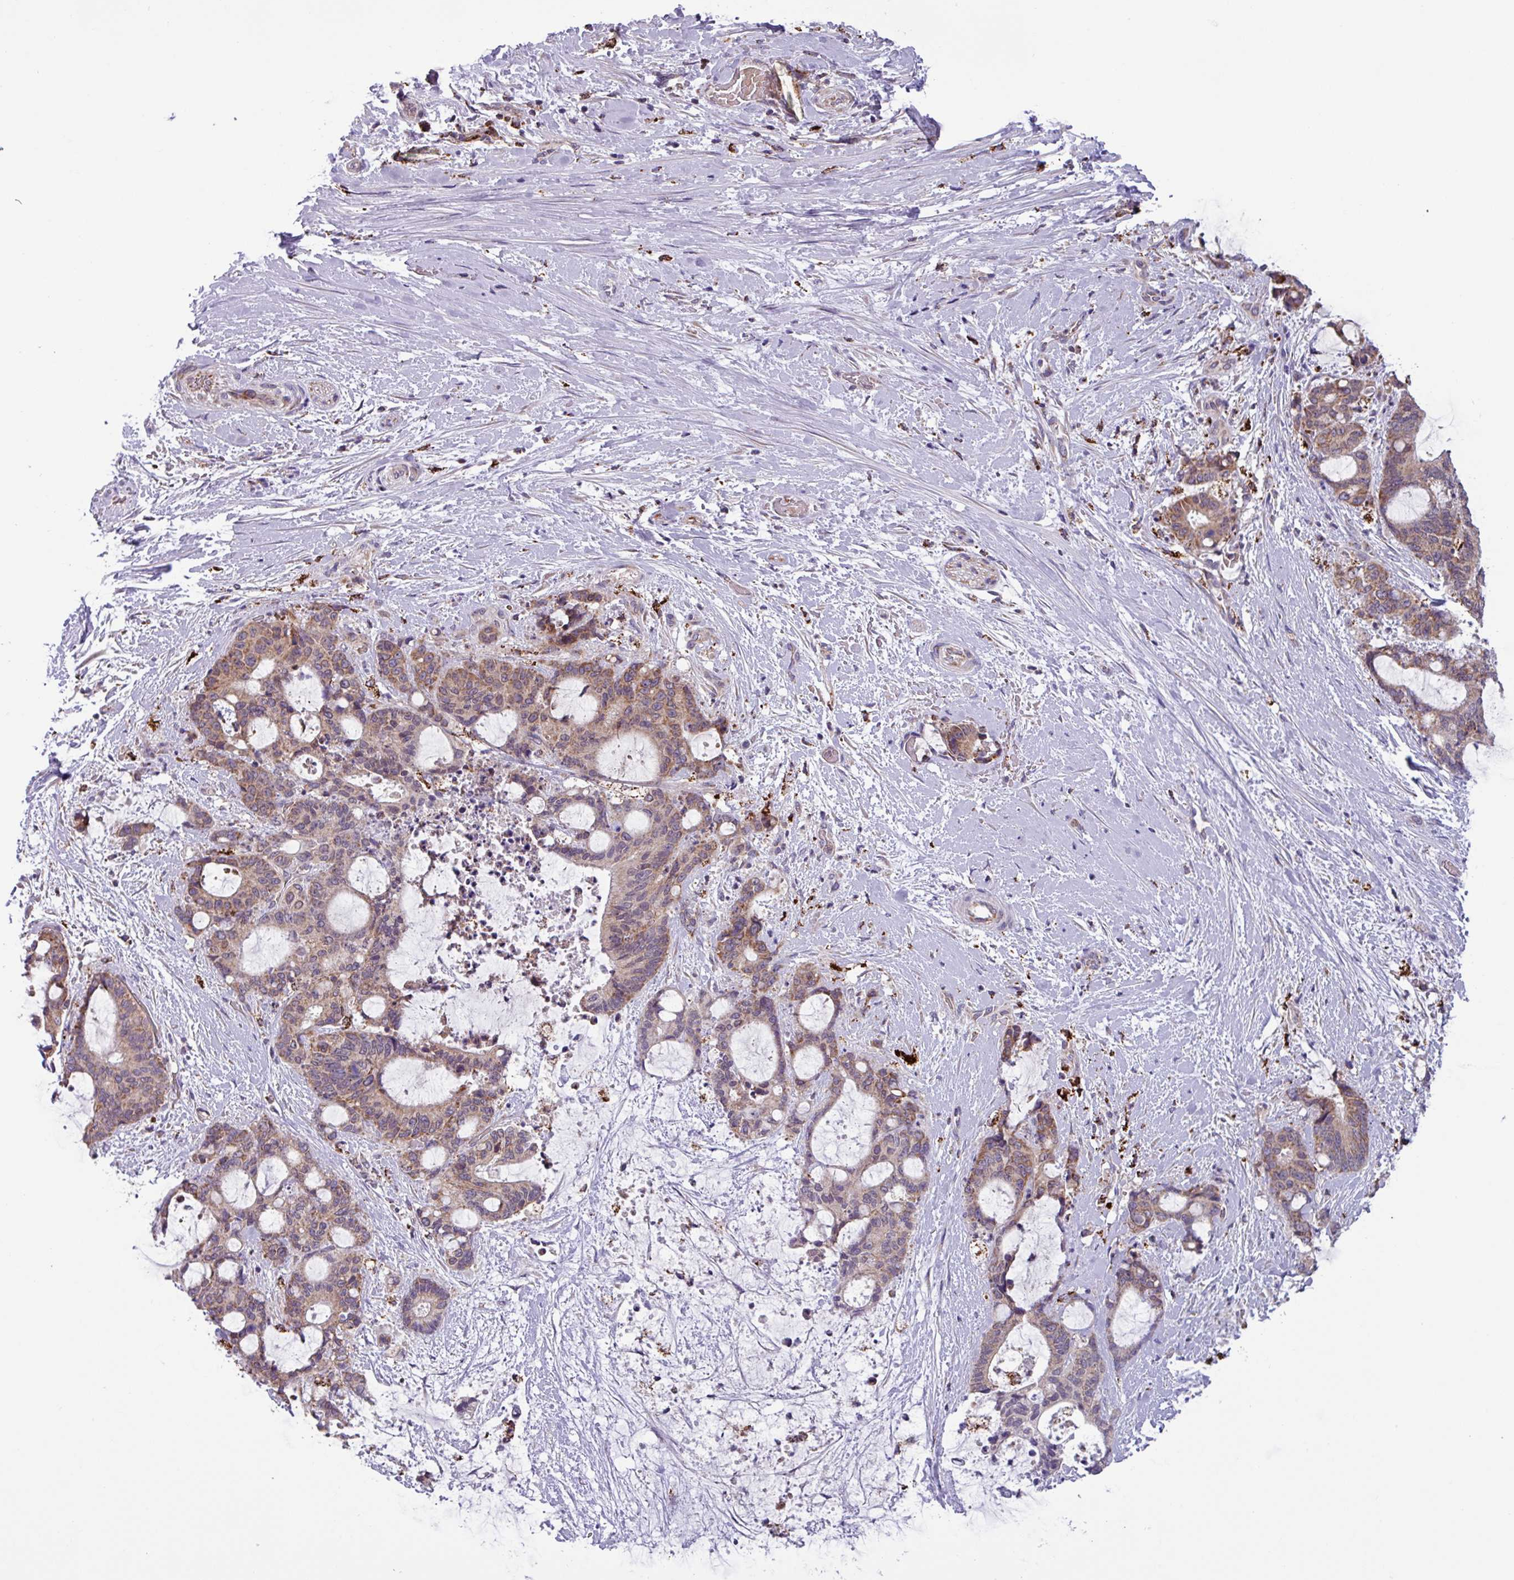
{"staining": {"intensity": "weak", "quantity": ">75%", "location": "cytoplasmic/membranous"}, "tissue": "liver cancer", "cell_type": "Tumor cells", "image_type": "cancer", "snomed": [{"axis": "morphology", "description": "Normal tissue, NOS"}, {"axis": "morphology", "description": "Cholangiocarcinoma"}, {"axis": "topography", "description": "Liver"}, {"axis": "topography", "description": "Peripheral nerve tissue"}], "caption": "Liver cholangiocarcinoma stained for a protein (brown) demonstrates weak cytoplasmic/membranous positive expression in about >75% of tumor cells.", "gene": "AKIRIN1", "patient": {"sex": "female", "age": 73}}